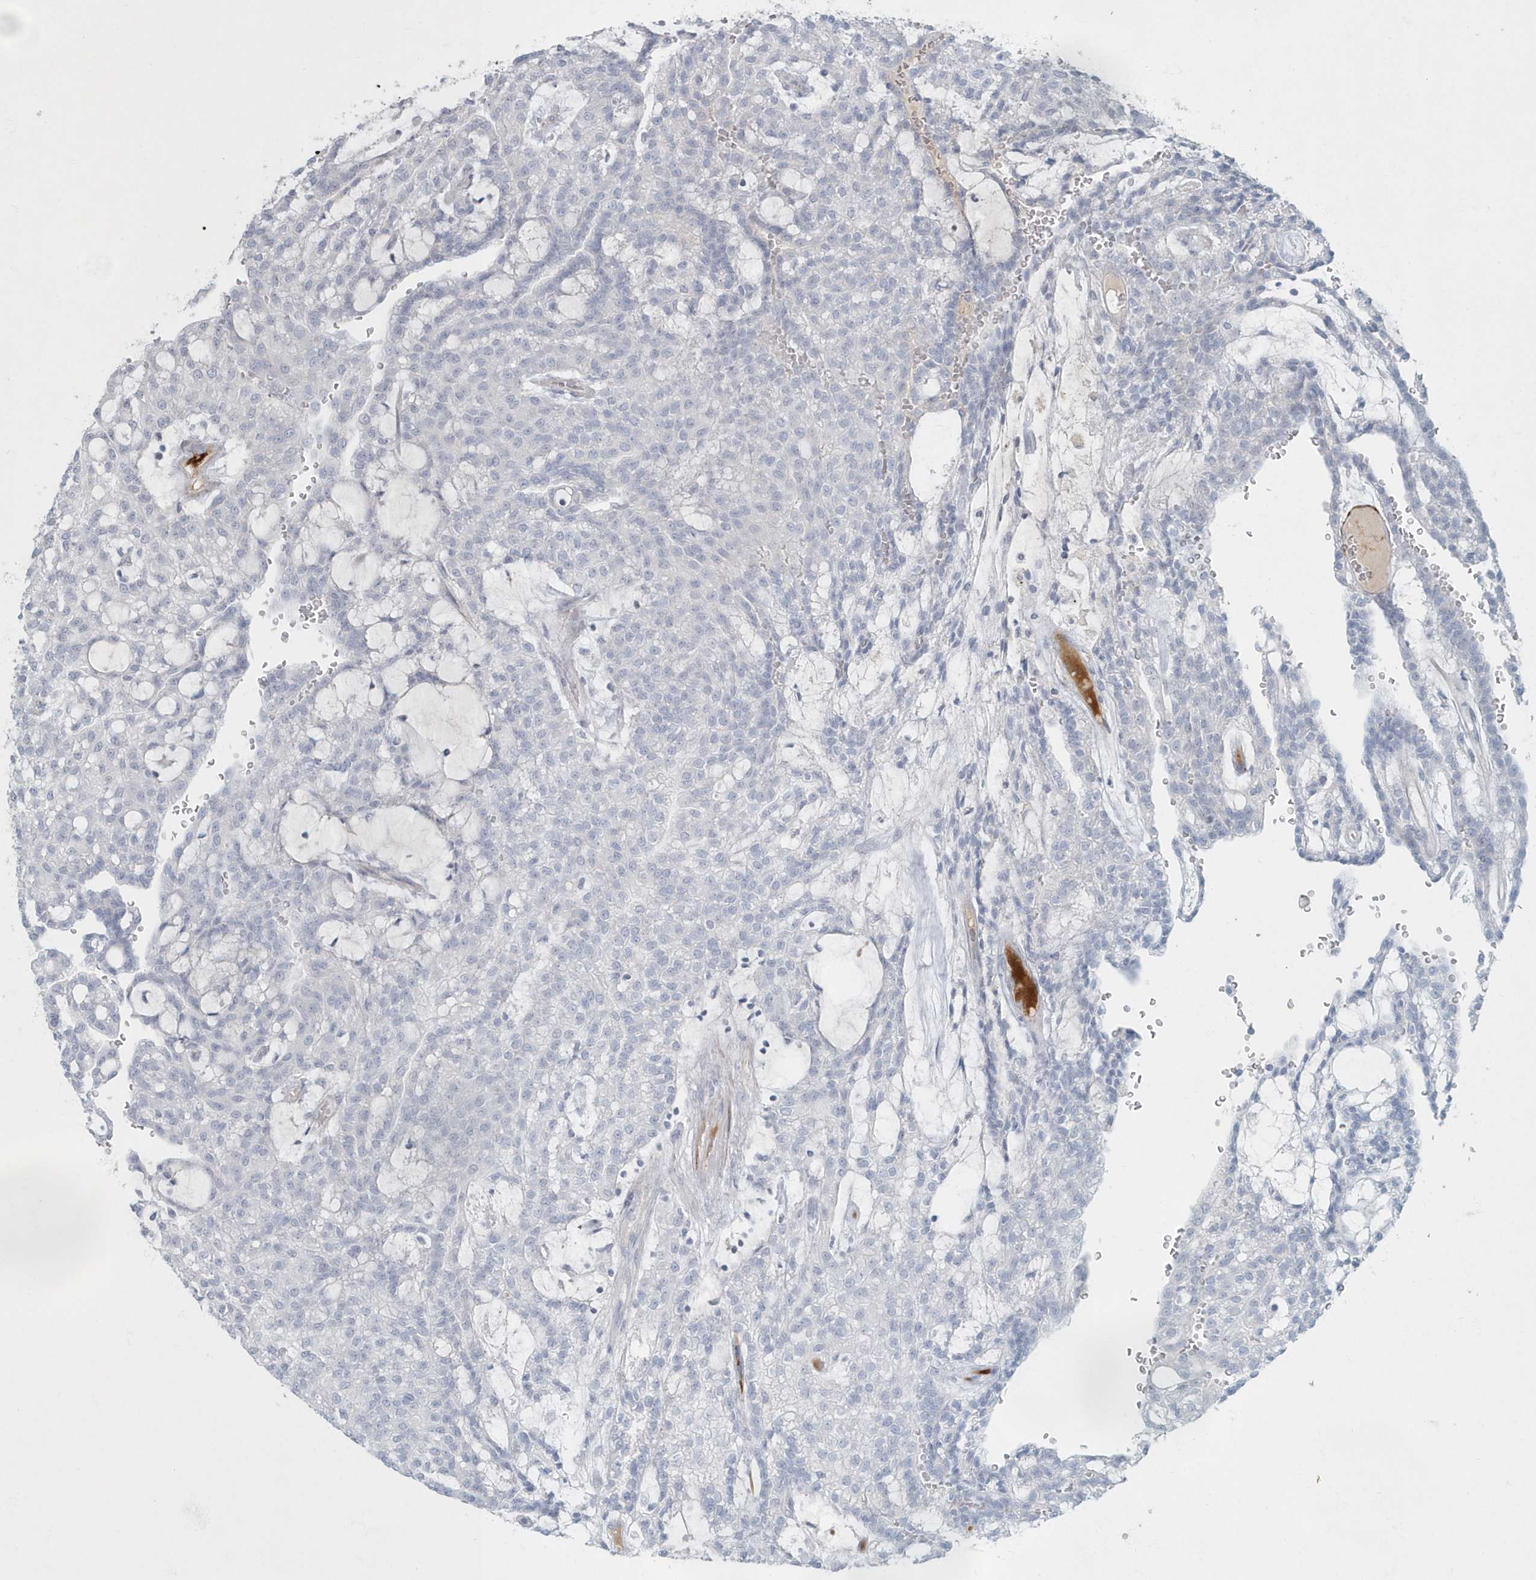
{"staining": {"intensity": "negative", "quantity": "none", "location": "none"}, "tissue": "renal cancer", "cell_type": "Tumor cells", "image_type": "cancer", "snomed": [{"axis": "morphology", "description": "Adenocarcinoma, NOS"}, {"axis": "topography", "description": "Kidney"}], "caption": "Immunohistochemical staining of human renal cancer displays no significant positivity in tumor cells. (DAB (3,3'-diaminobenzidine) immunohistochemistry with hematoxylin counter stain).", "gene": "MYOT", "patient": {"sex": "male", "age": 63}}